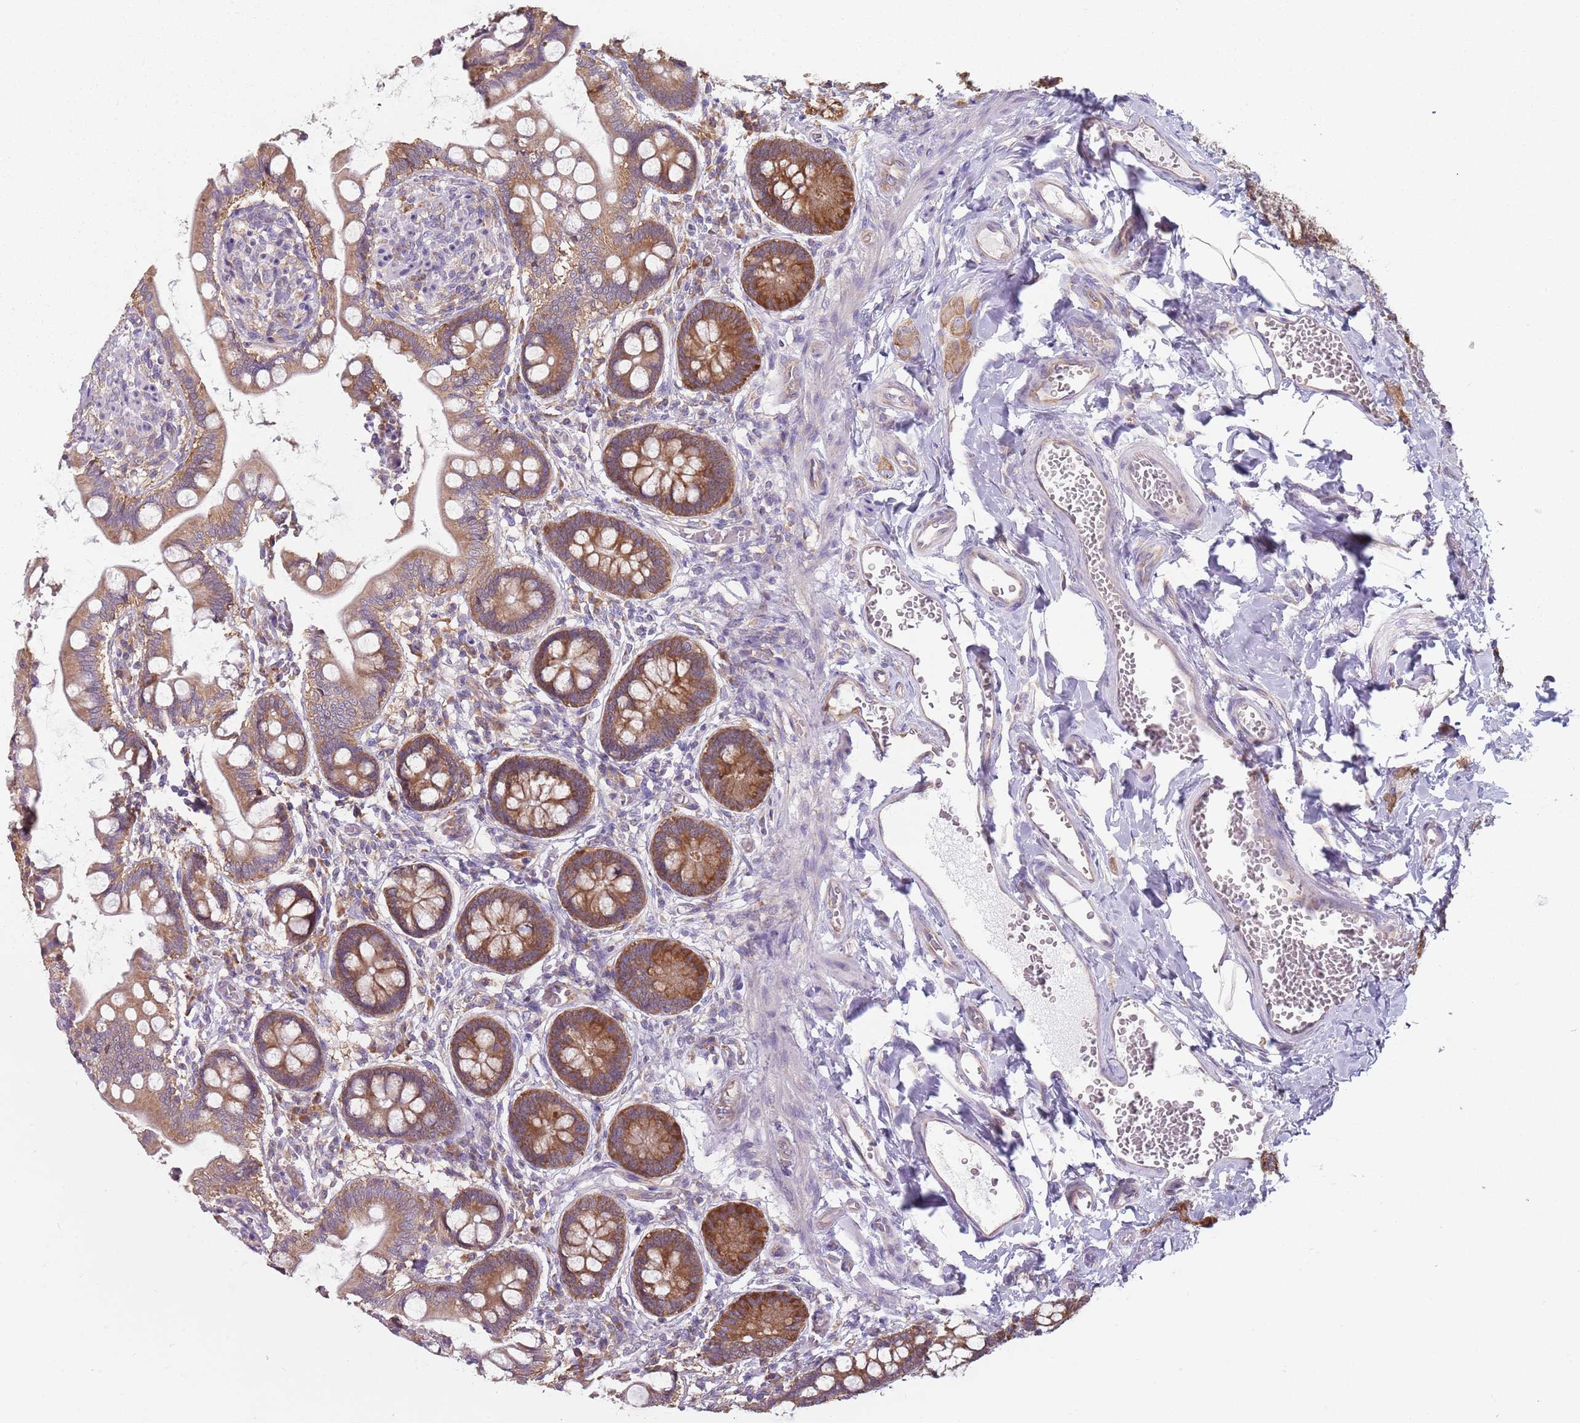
{"staining": {"intensity": "strong", "quantity": ">75%", "location": "cytoplasmic/membranous"}, "tissue": "small intestine", "cell_type": "Glandular cells", "image_type": "normal", "snomed": [{"axis": "morphology", "description": "Normal tissue, NOS"}, {"axis": "topography", "description": "Small intestine"}], "caption": "Immunohistochemical staining of unremarkable human small intestine reveals strong cytoplasmic/membranous protein positivity in about >75% of glandular cells. The staining was performed using DAB, with brown indicating positive protein expression. Nuclei are stained blue with hematoxylin.", "gene": "RPL17", "patient": {"sex": "male", "age": 52}}